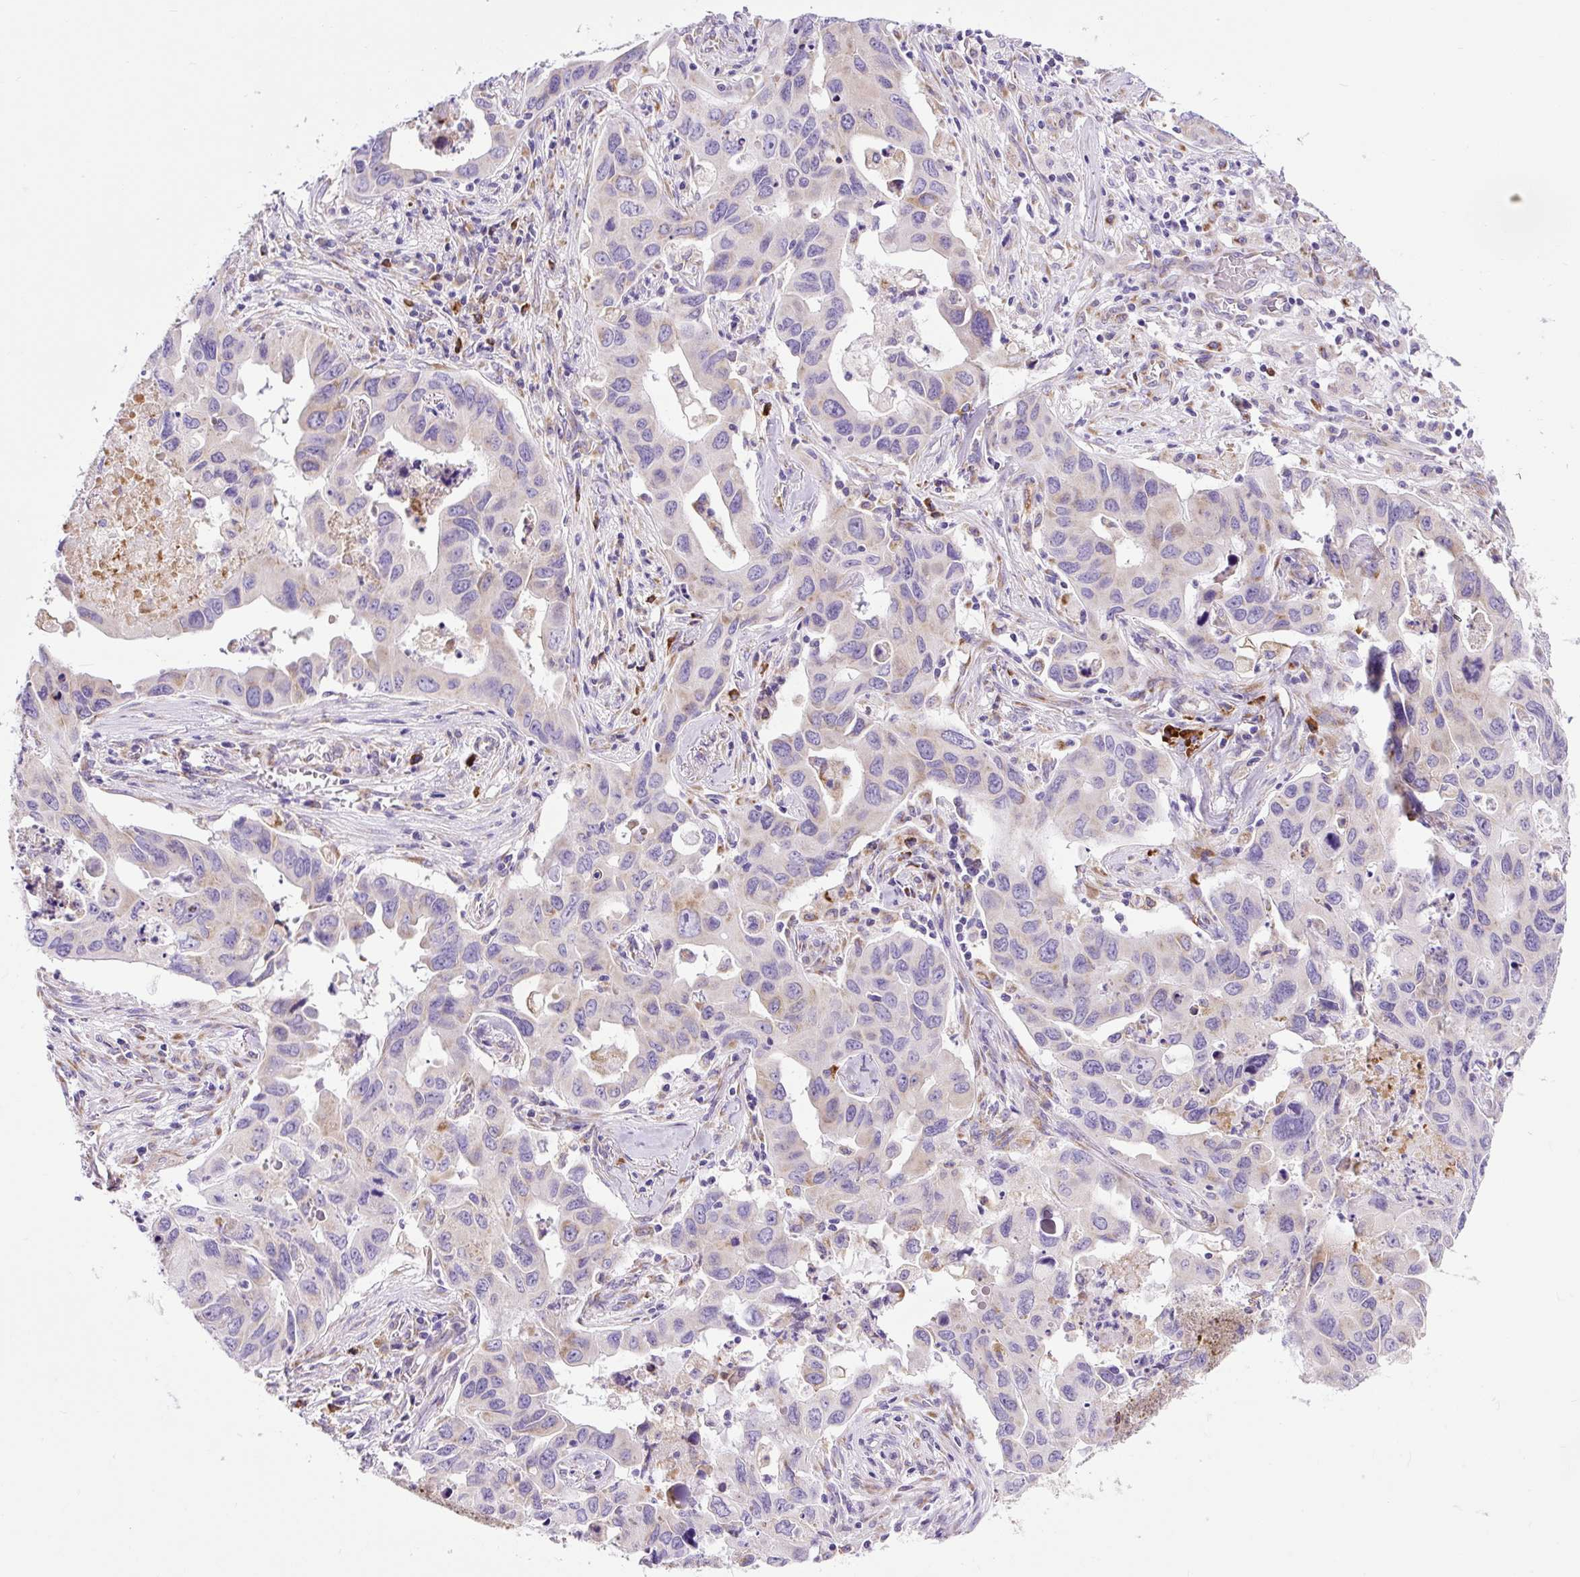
{"staining": {"intensity": "weak", "quantity": "<25%", "location": "cytoplasmic/membranous"}, "tissue": "lung cancer", "cell_type": "Tumor cells", "image_type": "cancer", "snomed": [{"axis": "morphology", "description": "Adenocarcinoma, NOS"}, {"axis": "topography", "description": "Lung"}], "caption": "DAB immunohistochemical staining of lung cancer shows no significant positivity in tumor cells. (DAB immunohistochemistry, high magnification).", "gene": "DDOST", "patient": {"sex": "male", "age": 64}}